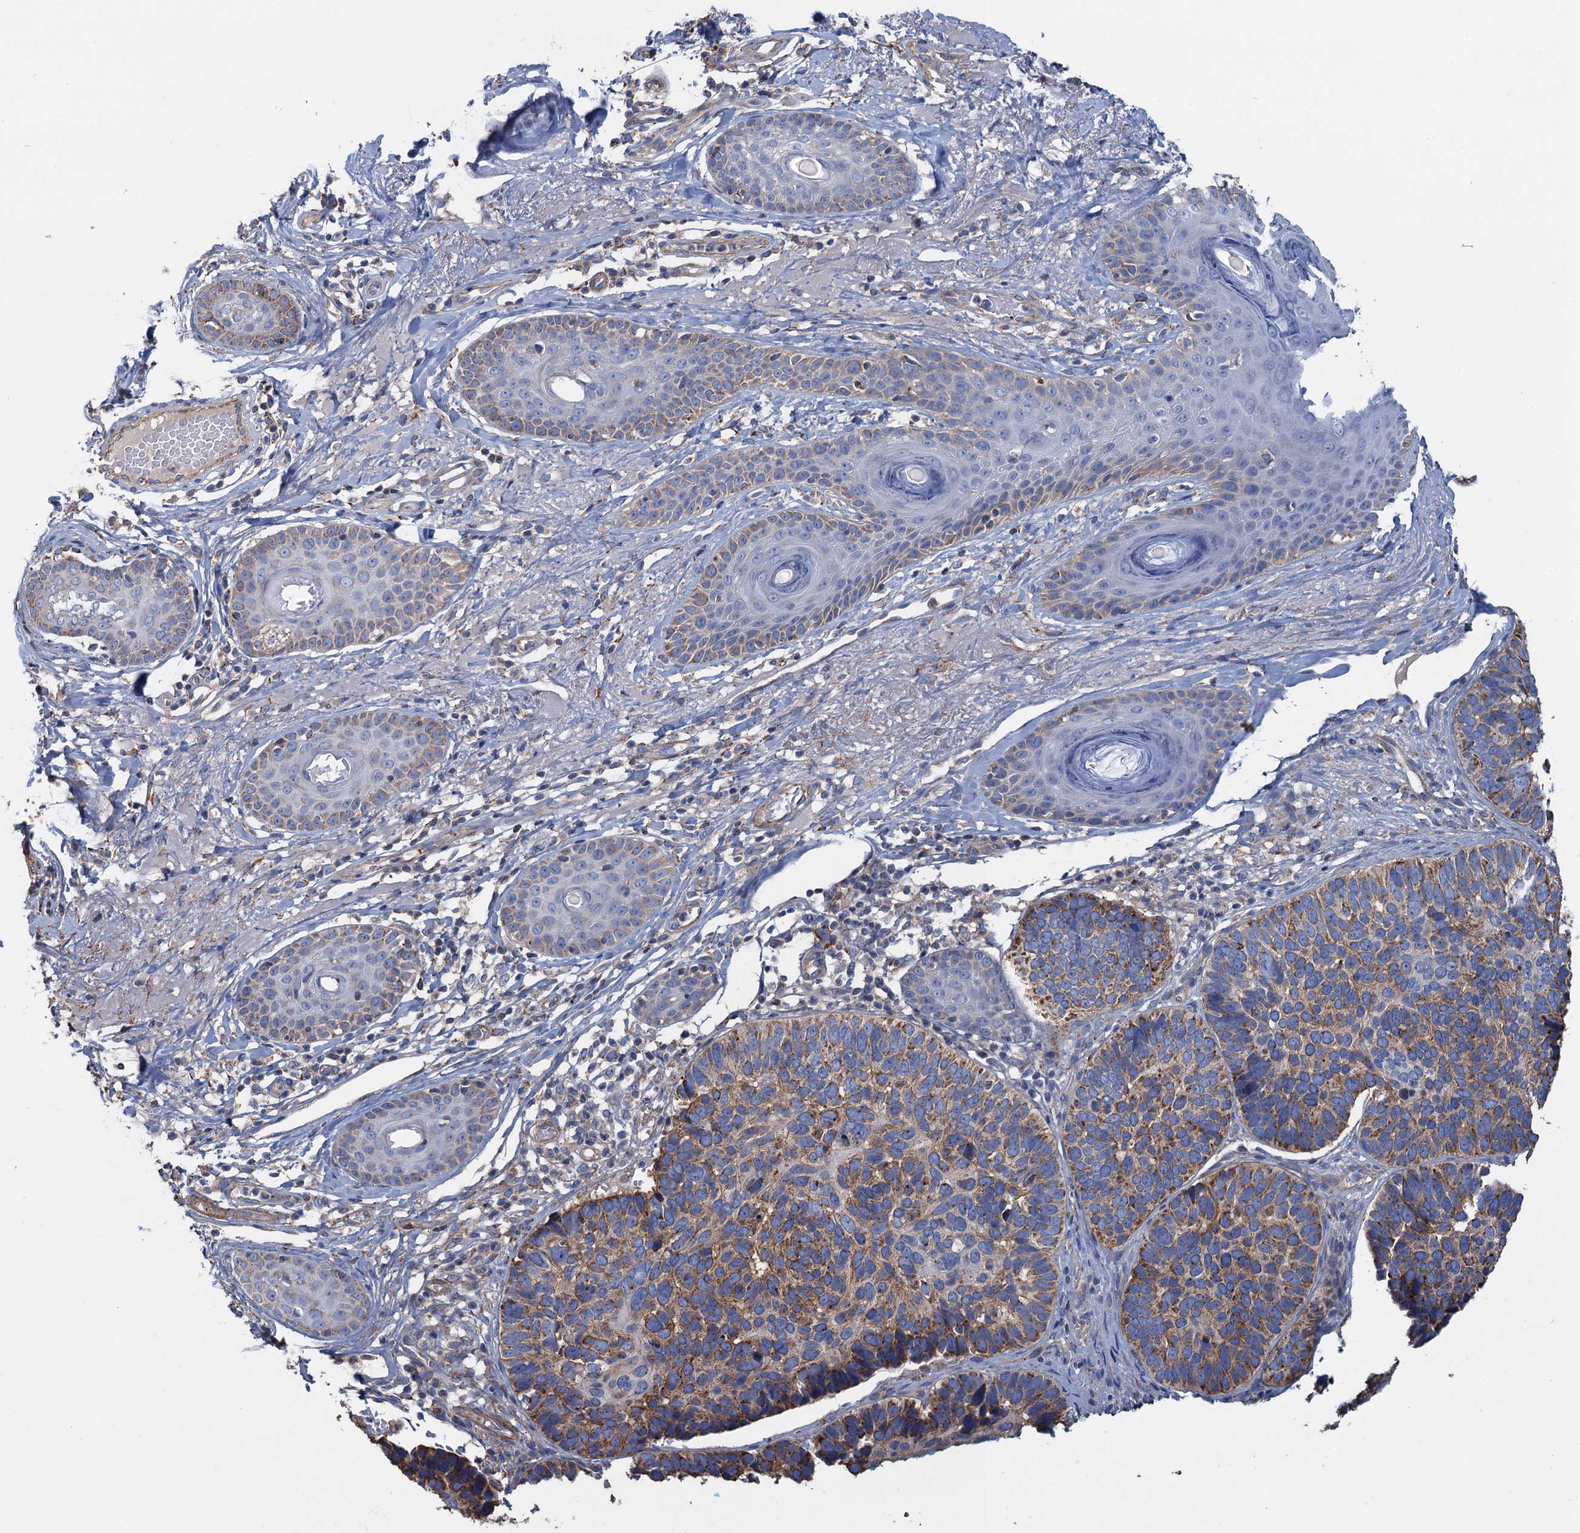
{"staining": {"intensity": "moderate", "quantity": "25%-75%", "location": "cytoplasmic/membranous"}, "tissue": "skin cancer", "cell_type": "Tumor cells", "image_type": "cancer", "snomed": [{"axis": "morphology", "description": "Basal cell carcinoma"}, {"axis": "topography", "description": "Skin"}], "caption": "Immunohistochemistry (IHC) histopathology image of human skin cancer stained for a protein (brown), which shows medium levels of moderate cytoplasmic/membranous staining in about 25%-75% of tumor cells.", "gene": "GCSH", "patient": {"sex": "male", "age": 62}}